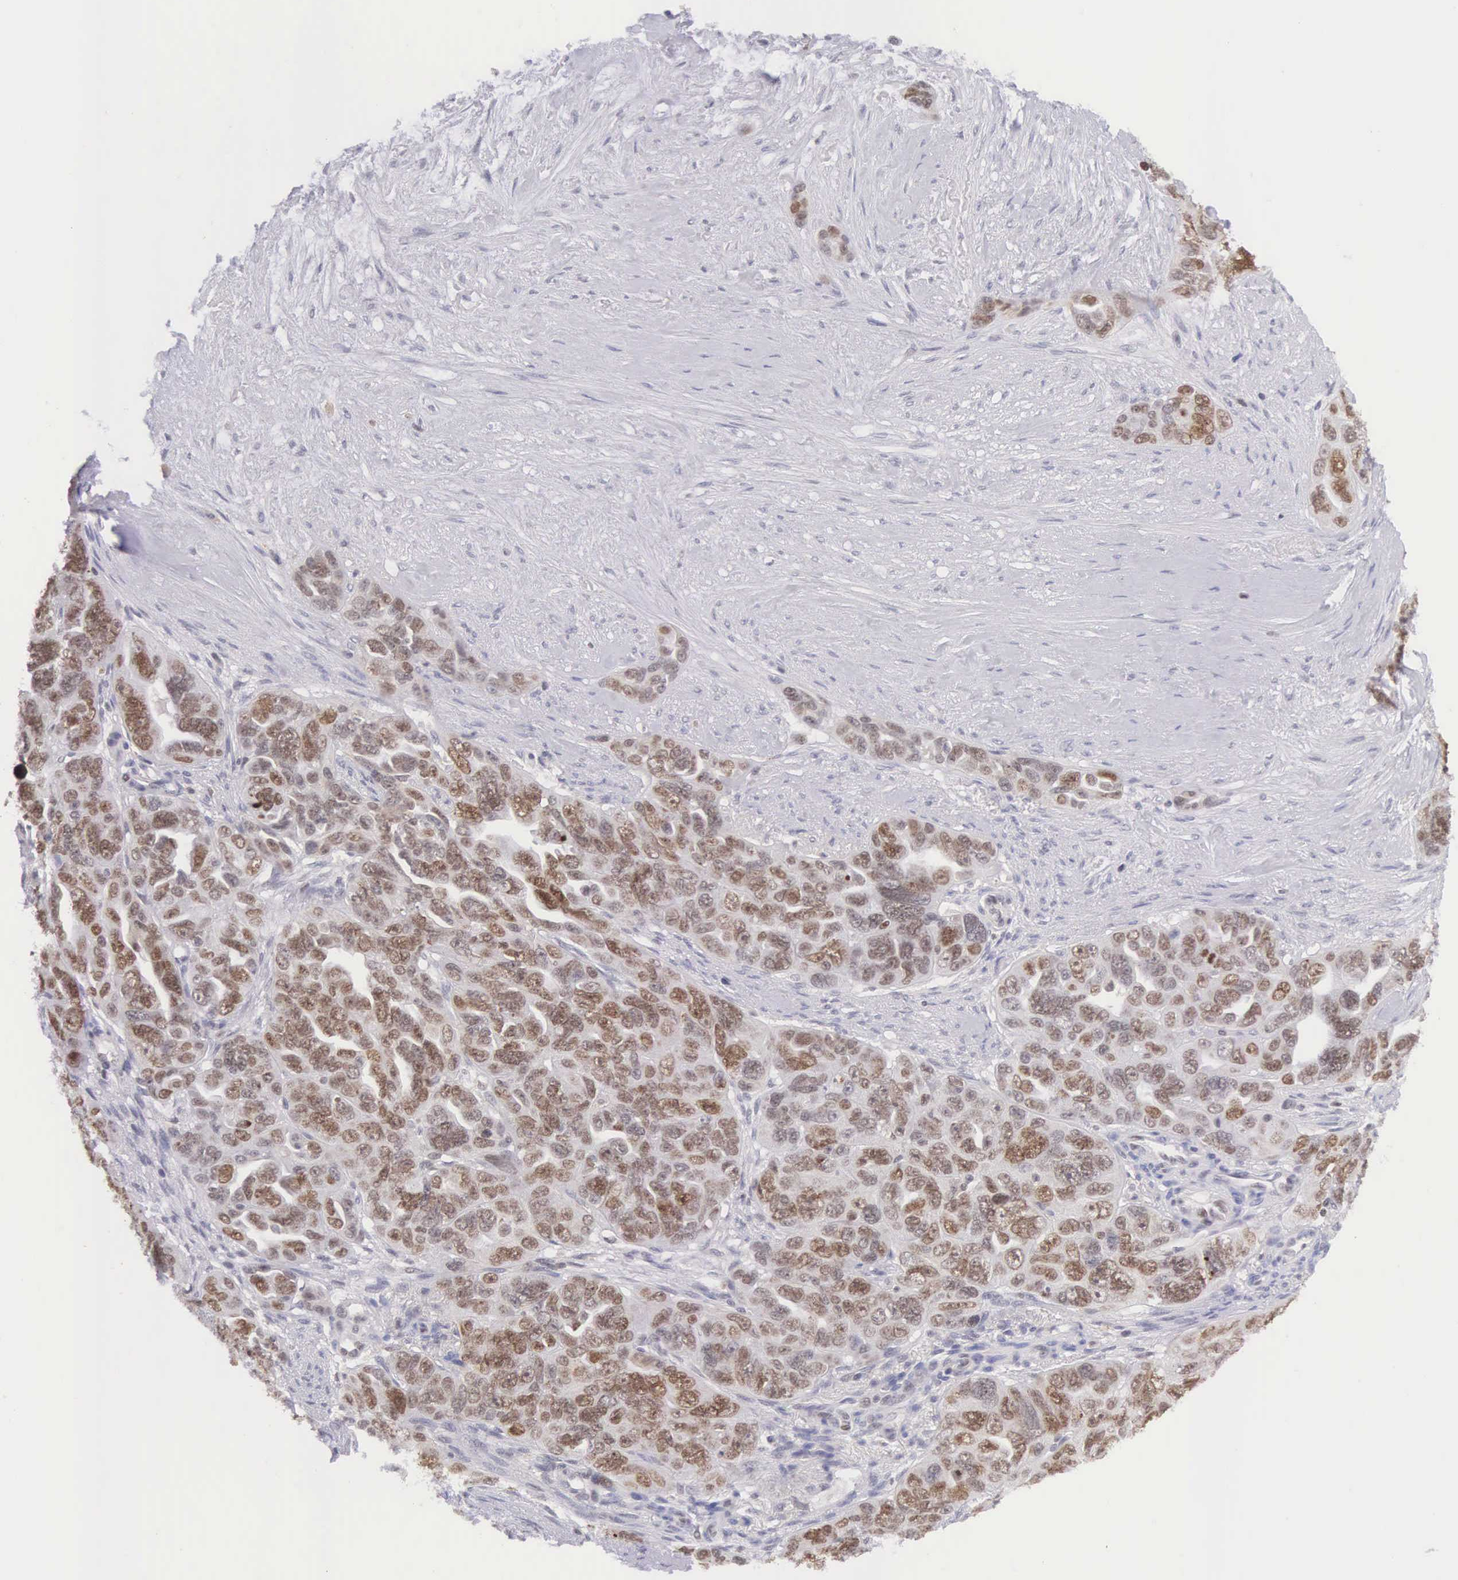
{"staining": {"intensity": "strong", "quantity": ">75%", "location": "nuclear"}, "tissue": "ovarian cancer", "cell_type": "Tumor cells", "image_type": "cancer", "snomed": [{"axis": "morphology", "description": "Cystadenocarcinoma, serous, NOS"}, {"axis": "topography", "description": "Ovary"}], "caption": "Immunohistochemistry image of ovarian serous cystadenocarcinoma stained for a protein (brown), which displays high levels of strong nuclear positivity in approximately >75% of tumor cells.", "gene": "VRK1", "patient": {"sex": "female", "age": 63}}